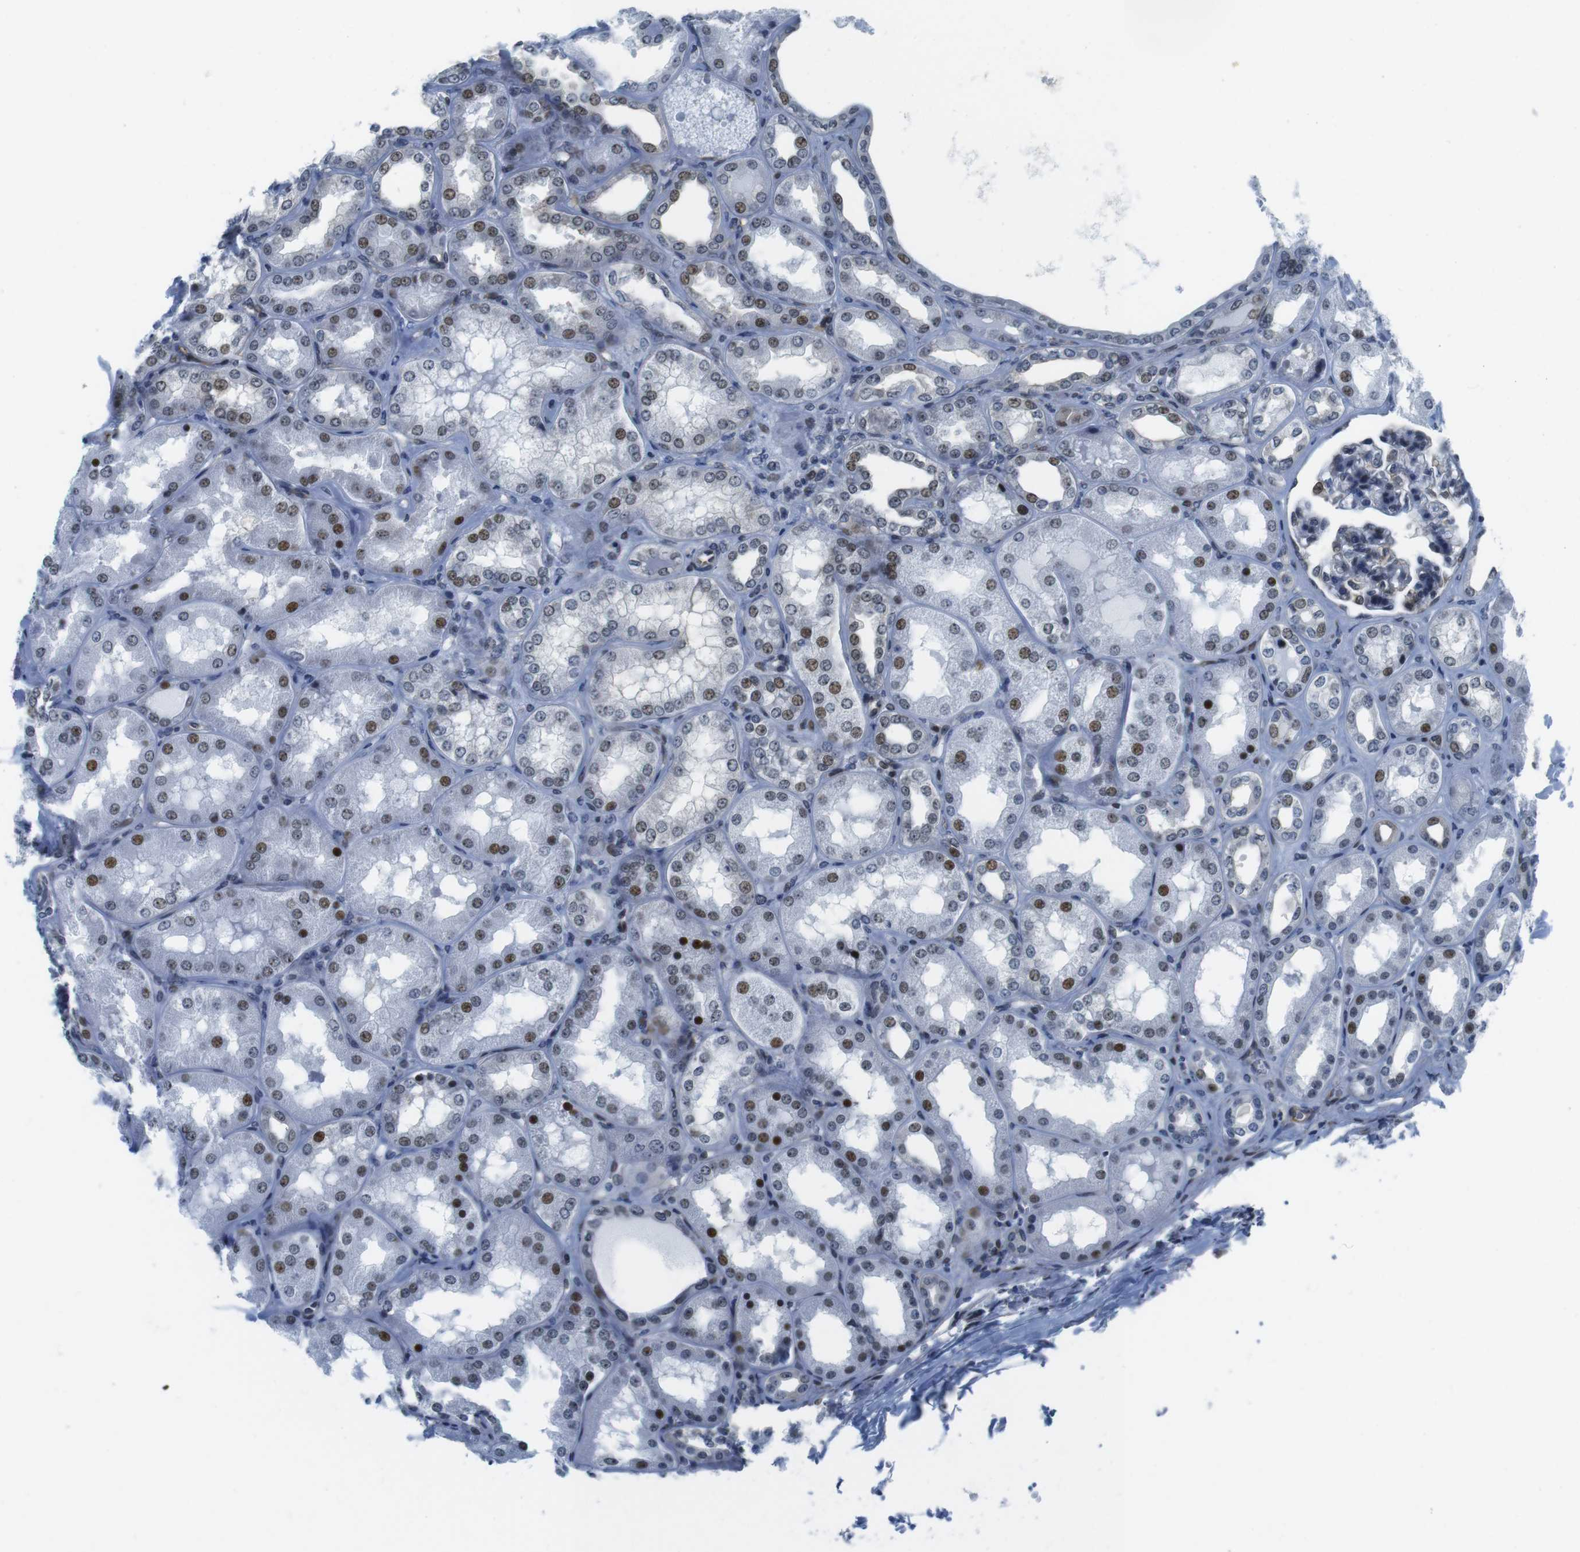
{"staining": {"intensity": "moderate", "quantity": "25%-75%", "location": "nuclear"}, "tissue": "kidney", "cell_type": "Cells in glomeruli", "image_type": "normal", "snomed": [{"axis": "morphology", "description": "Normal tissue, NOS"}, {"axis": "topography", "description": "Kidney"}], "caption": "Unremarkable kidney reveals moderate nuclear staining in approximately 25%-75% of cells in glomeruli.", "gene": "MLH1", "patient": {"sex": "female", "age": 56}}